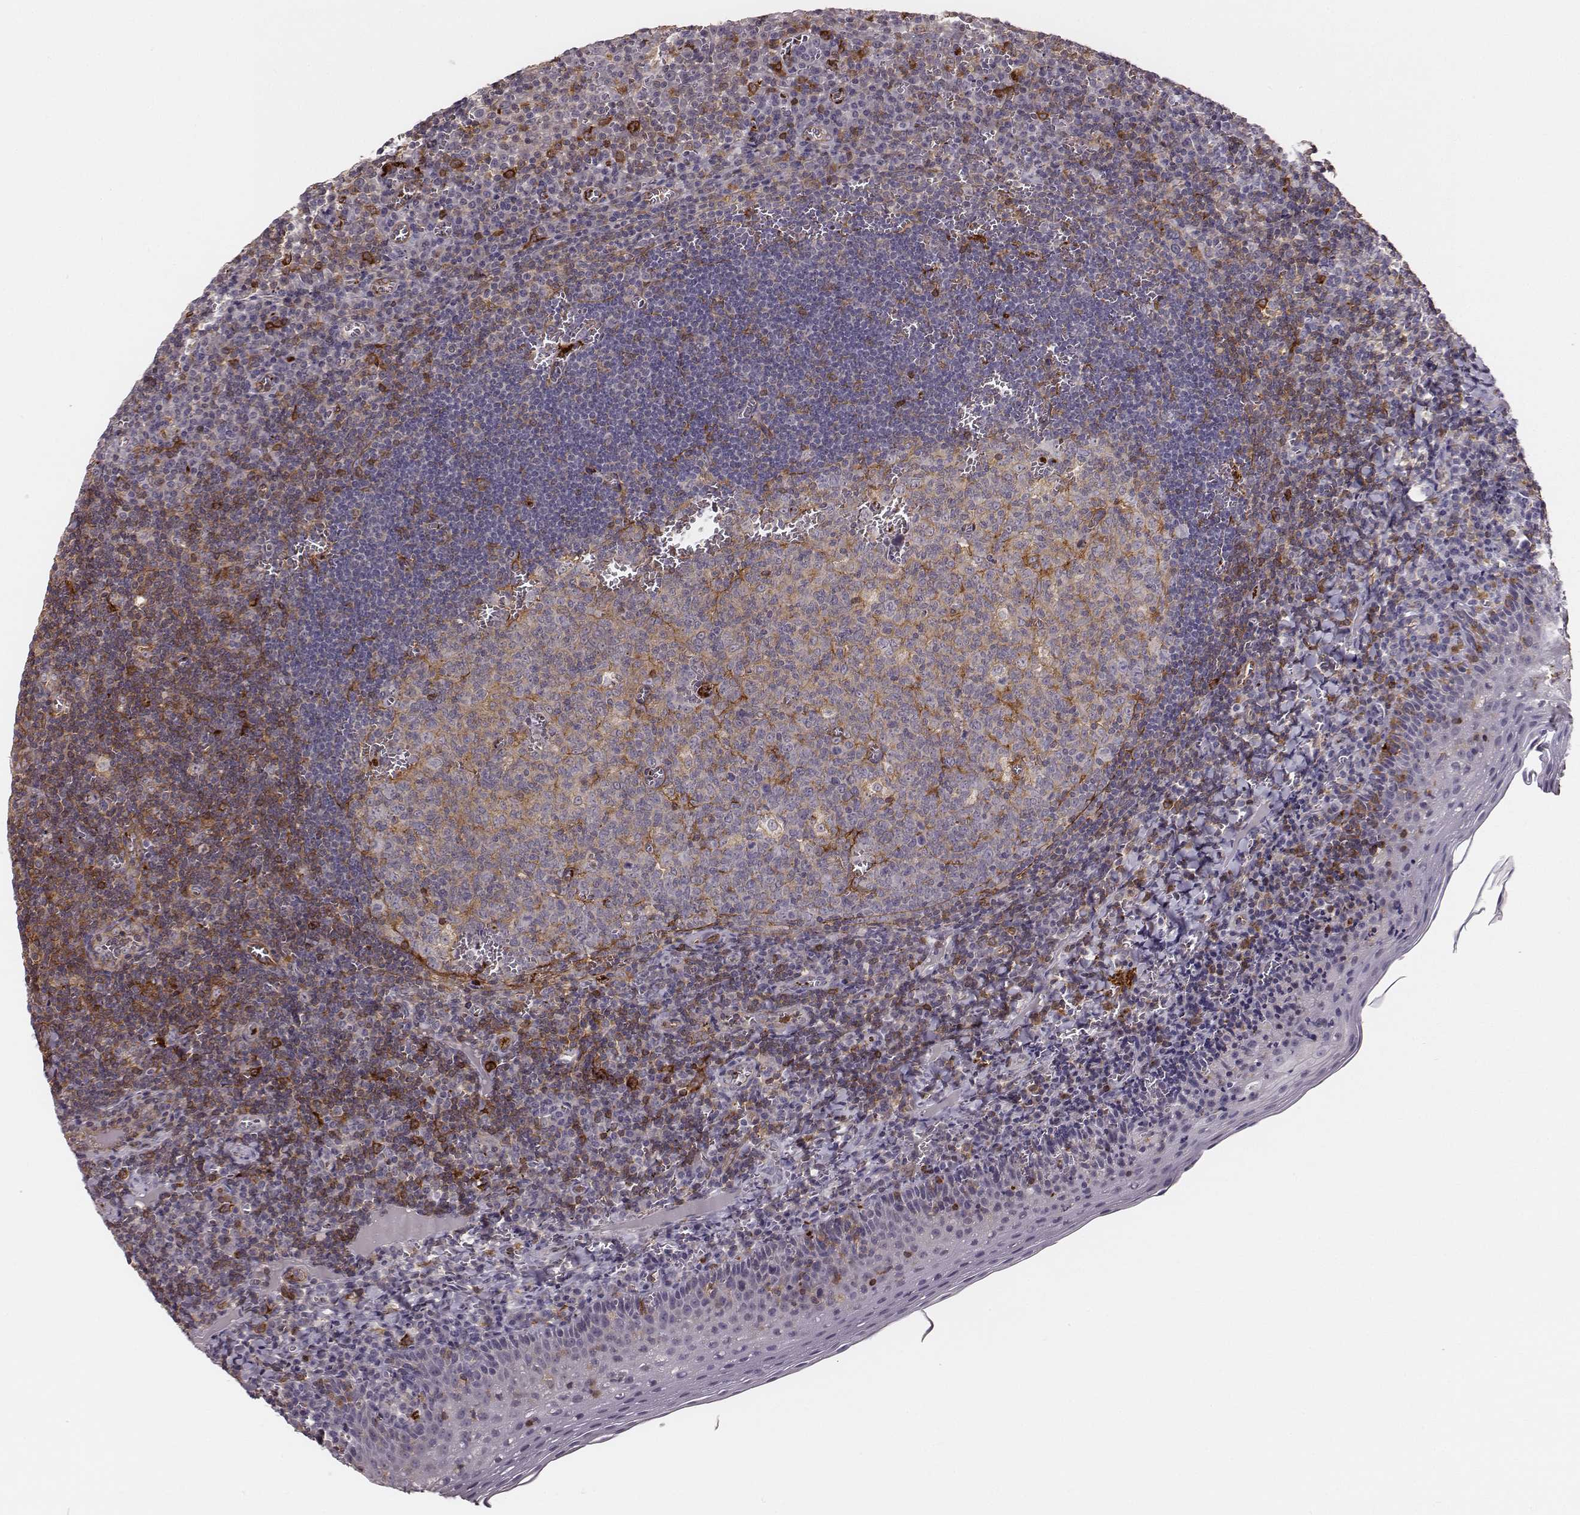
{"staining": {"intensity": "moderate", "quantity": "<25%", "location": "cytoplasmic/membranous"}, "tissue": "tonsil", "cell_type": "Germinal center cells", "image_type": "normal", "snomed": [{"axis": "morphology", "description": "Normal tissue, NOS"}, {"axis": "morphology", "description": "Inflammation, NOS"}, {"axis": "topography", "description": "Tonsil"}], "caption": "Immunohistochemical staining of benign tonsil exhibits <25% levels of moderate cytoplasmic/membranous protein positivity in approximately <25% of germinal center cells.", "gene": "ZYX", "patient": {"sex": "female", "age": 31}}